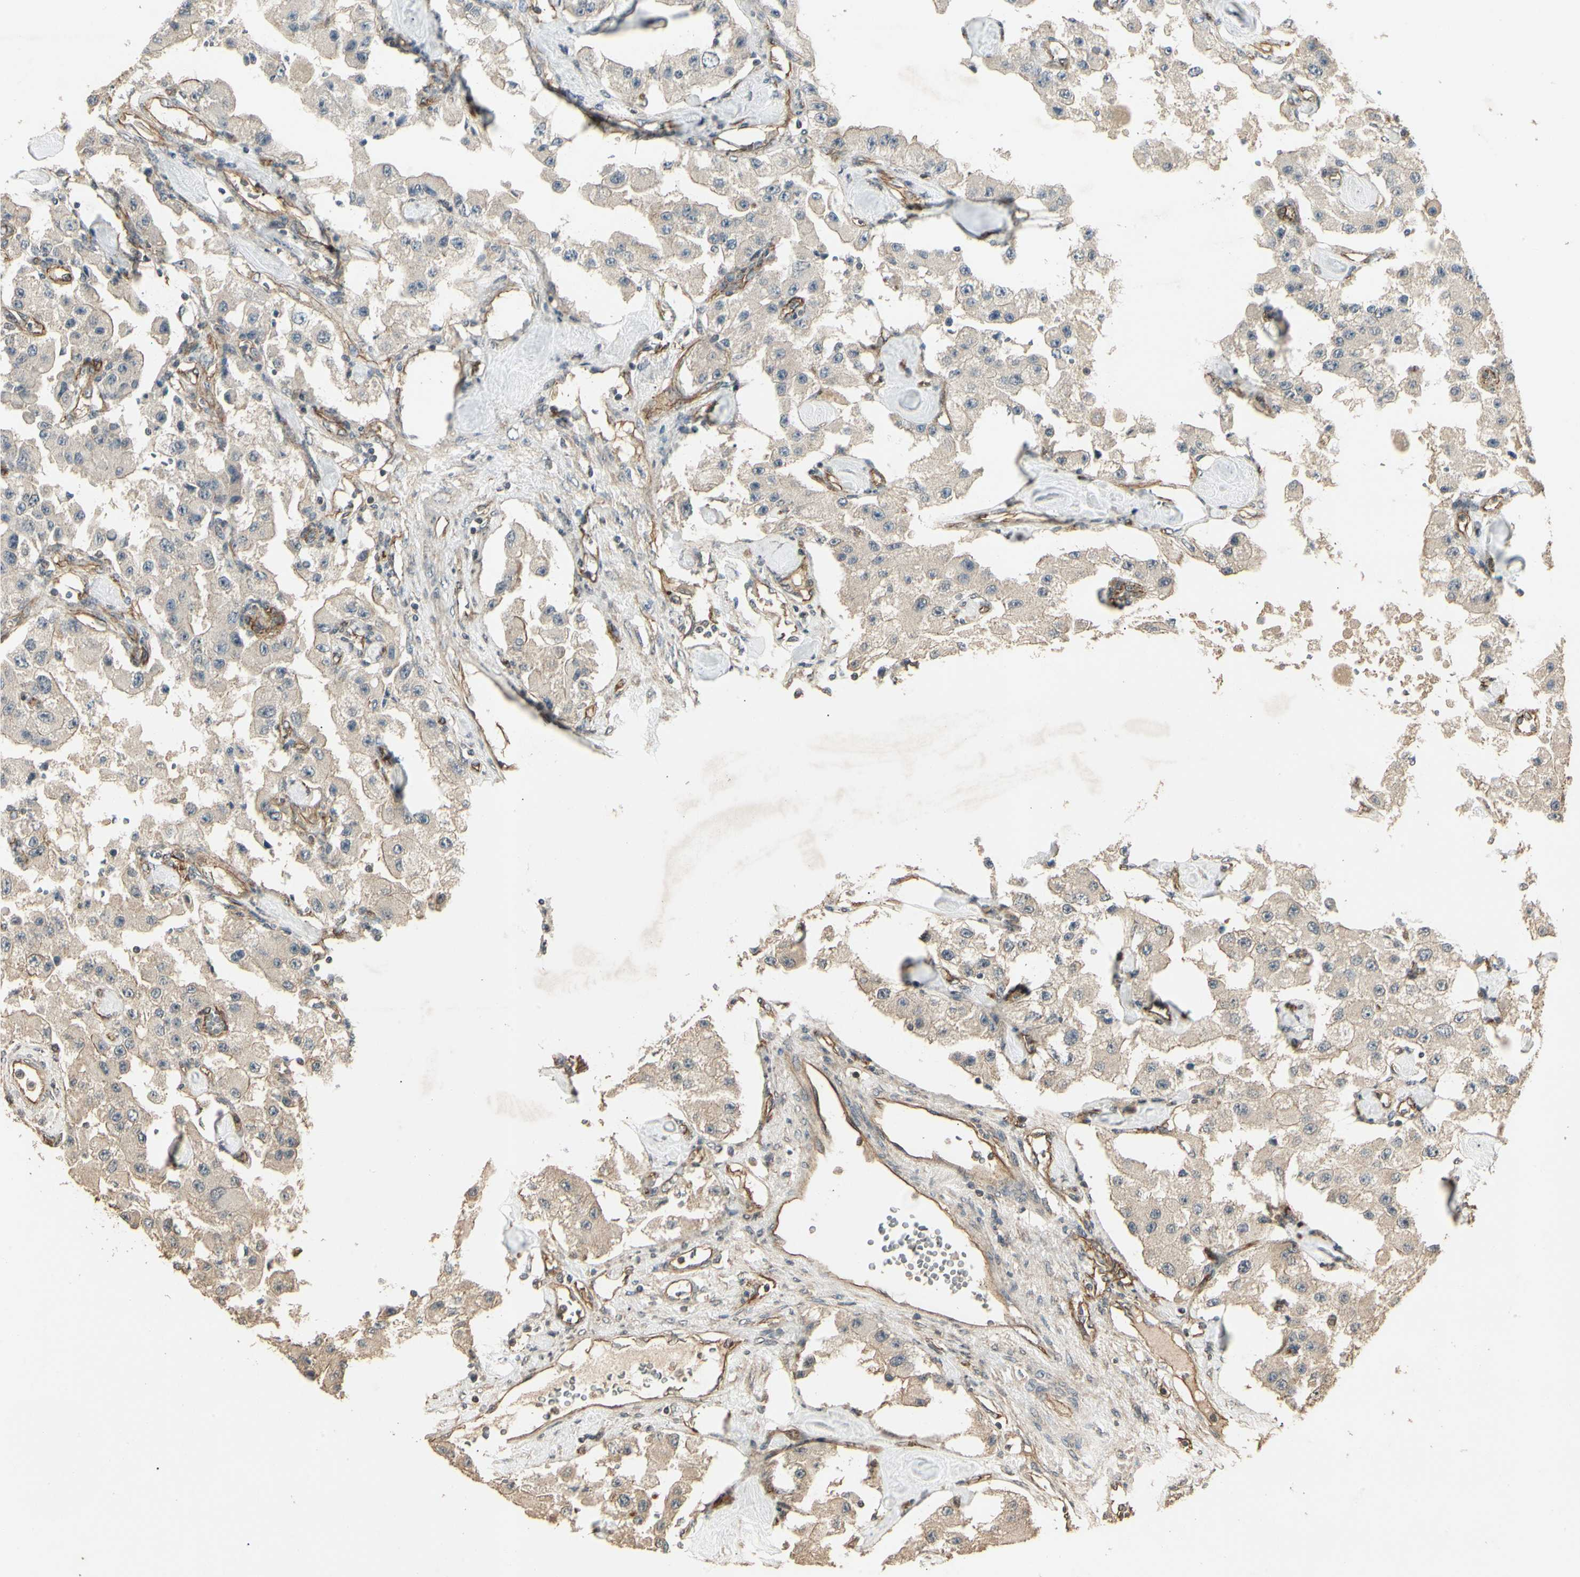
{"staining": {"intensity": "negative", "quantity": "none", "location": "none"}, "tissue": "carcinoid", "cell_type": "Tumor cells", "image_type": "cancer", "snomed": [{"axis": "morphology", "description": "Carcinoid, malignant, NOS"}, {"axis": "topography", "description": "Pancreas"}], "caption": "IHC of carcinoid demonstrates no expression in tumor cells. Nuclei are stained in blue.", "gene": "RNF180", "patient": {"sex": "male", "age": 41}}